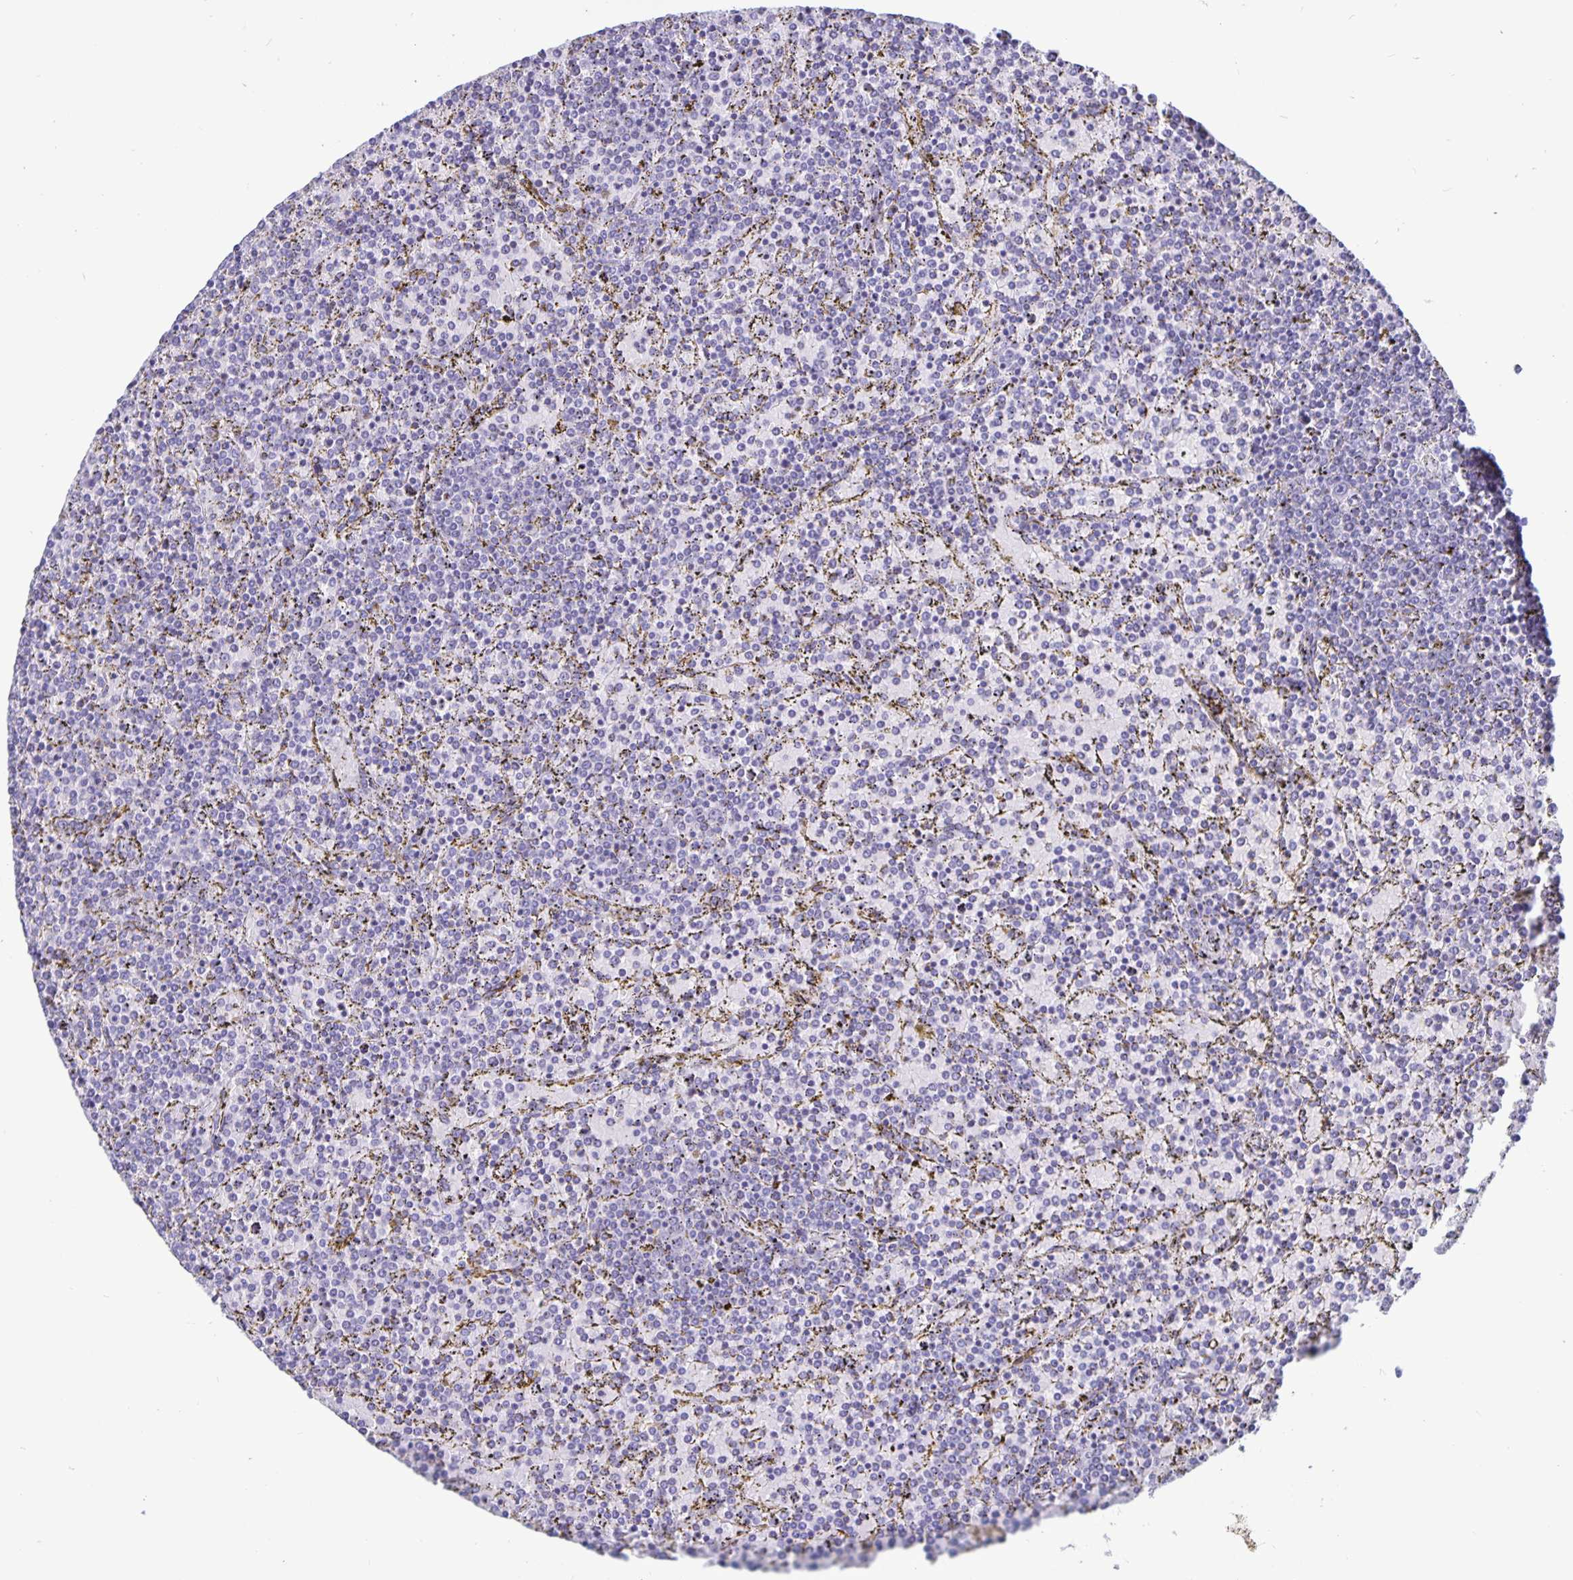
{"staining": {"intensity": "negative", "quantity": "none", "location": "none"}, "tissue": "lymphoma", "cell_type": "Tumor cells", "image_type": "cancer", "snomed": [{"axis": "morphology", "description": "Malignant lymphoma, non-Hodgkin's type, Low grade"}, {"axis": "topography", "description": "Spleen"}], "caption": "Immunohistochemical staining of lymphoma displays no significant staining in tumor cells. (Stains: DAB (3,3'-diaminobenzidine) immunohistochemistry with hematoxylin counter stain, Microscopy: brightfield microscopy at high magnification).", "gene": "BPIFA3", "patient": {"sex": "female", "age": 77}}